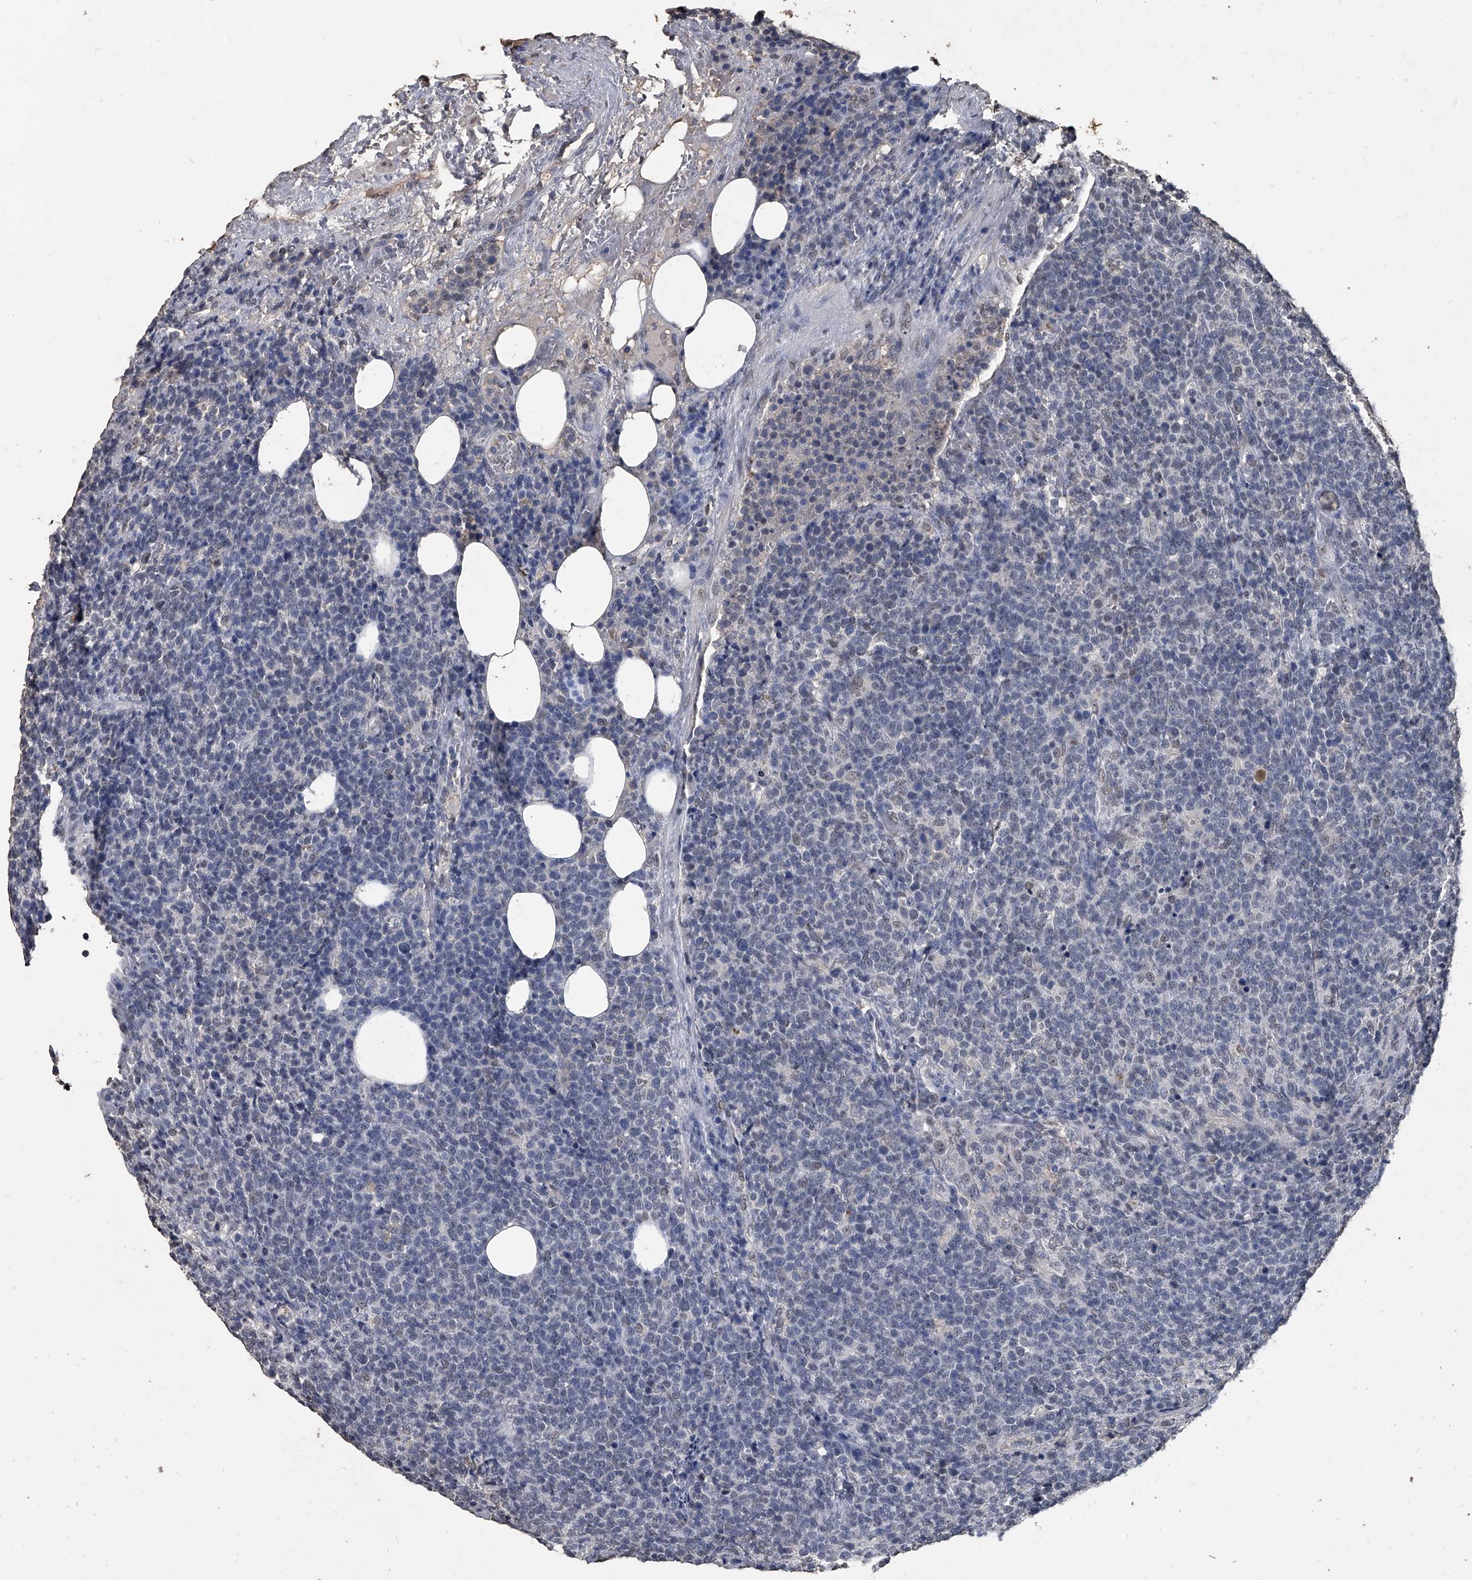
{"staining": {"intensity": "negative", "quantity": "none", "location": "none"}, "tissue": "lymphoma", "cell_type": "Tumor cells", "image_type": "cancer", "snomed": [{"axis": "morphology", "description": "Malignant lymphoma, non-Hodgkin's type, High grade"}, {"axis": "topography", "description": "Lymph node"}], "caption": "Immunohistochemical staining of lymphoma displays no significant expression in tumor cells.", "gene": "MATR3", "patient": {"sex": "male", "age": 61}}